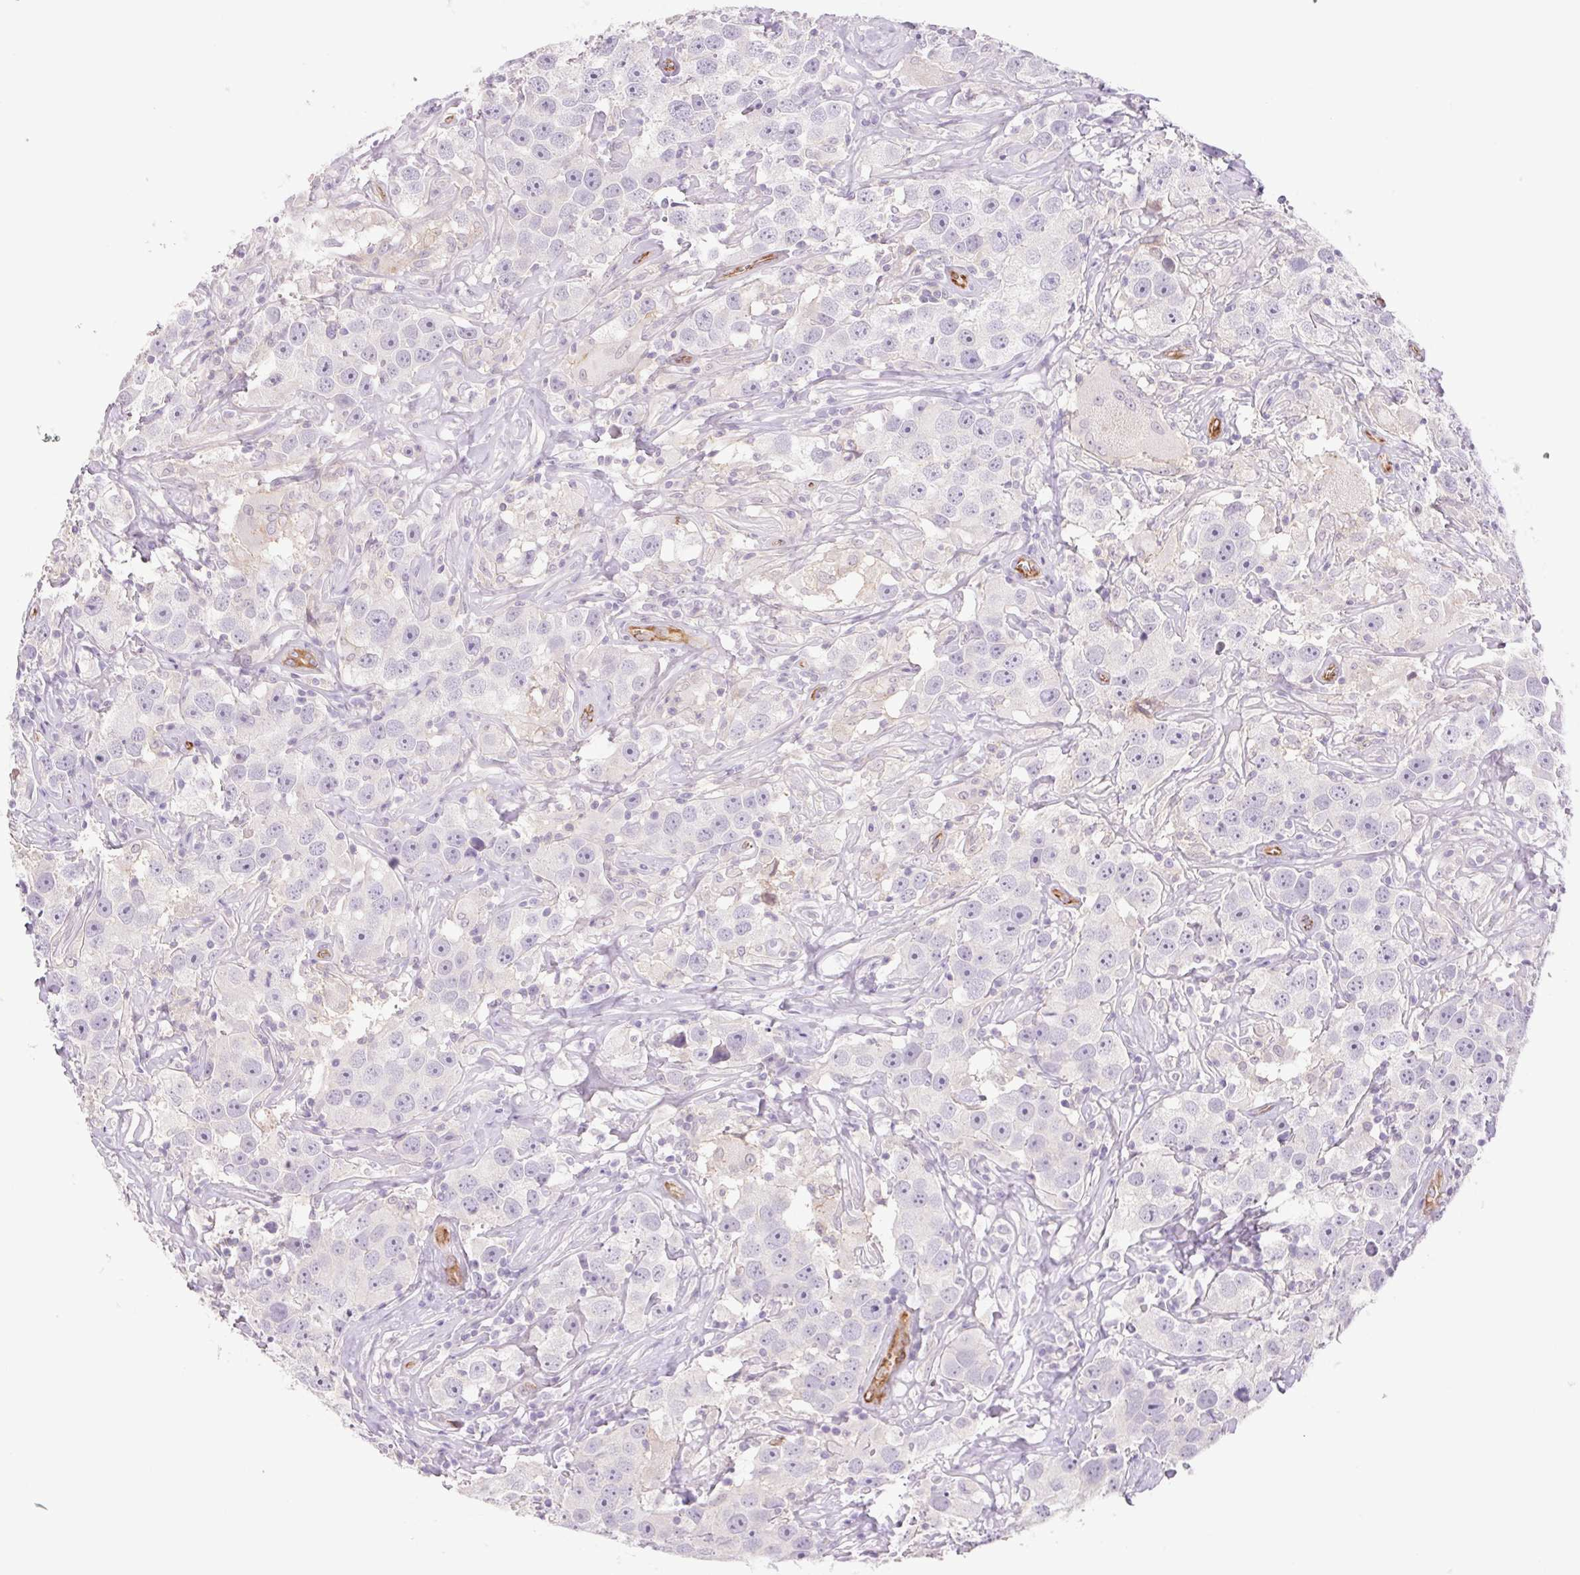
{"staining": {"intensity": "negative", "quantity": "none", "location": "none"}, "tissue": "testis cancer", "cell_type": "Tumor cells", "image_type": "cancer", "snomed": [{"axis": "morphology", "description": "Seminoma, NOS"}, {"axis": "topography", "description": "Testis"}], "caption": "Tumor cells are negative for protein expression in human testis cancer. The staining is performed using DAB brown chromogen with nuclei counter-stained in using hematoxylin.", "gene": "IGFL3", "patient": {"sex": "male", "age": 49}}